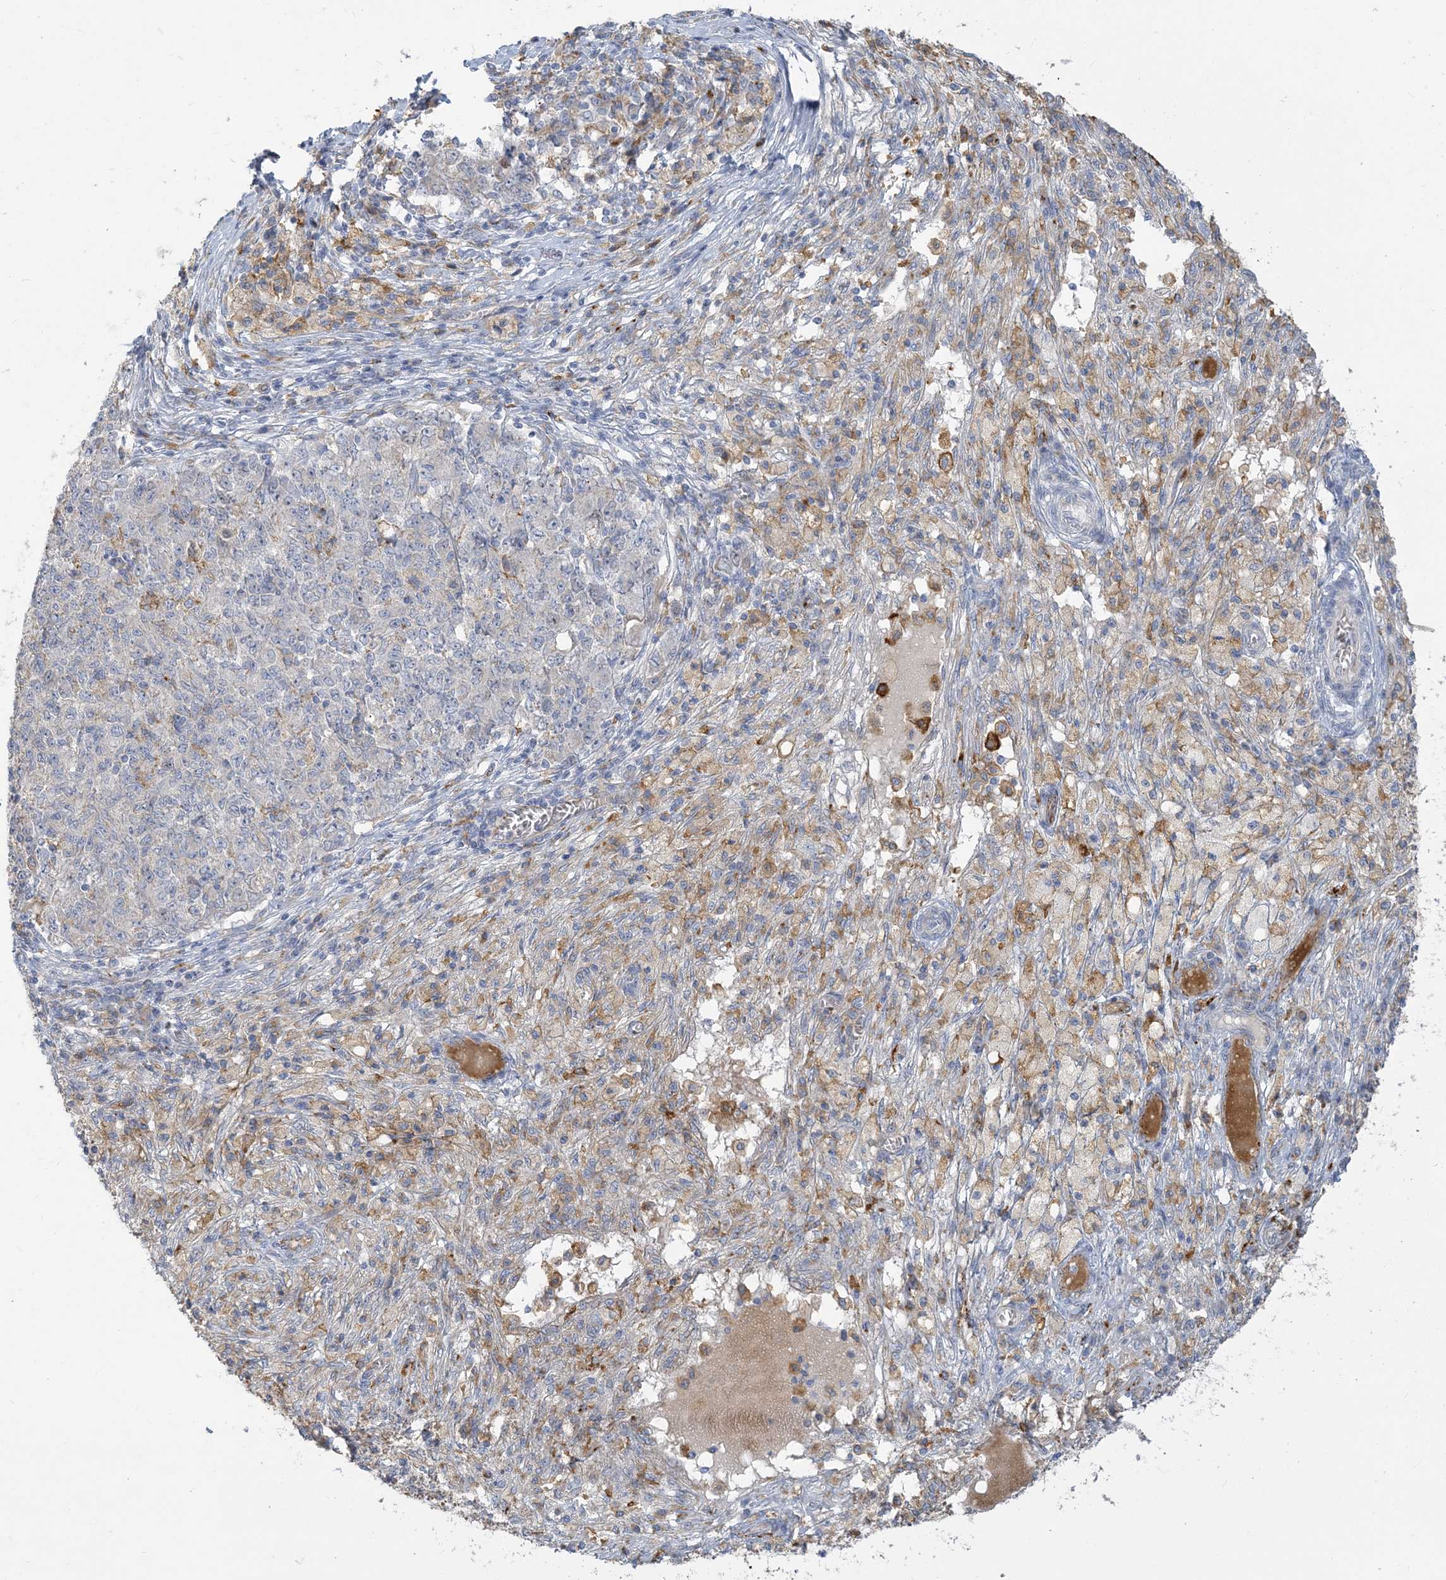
{"staining": {"intensity": "negative", "quantity": "none", "location": "none"}, "tissue": "ovarian cancer", "cell_type": "Tumor cells", "image_type": "cancer", "snomed": [{"axis": "morphology", "description": "Carcinoma, endometroid"}, {"axis": "topography", "description": "Ovary"}], "caption": "The histopathology image reveals no staining of tumor cells in endometroid carcinoma (ovarian).", "gene": "PEAR1", "patient": {"sex": "female", "age": 42}}